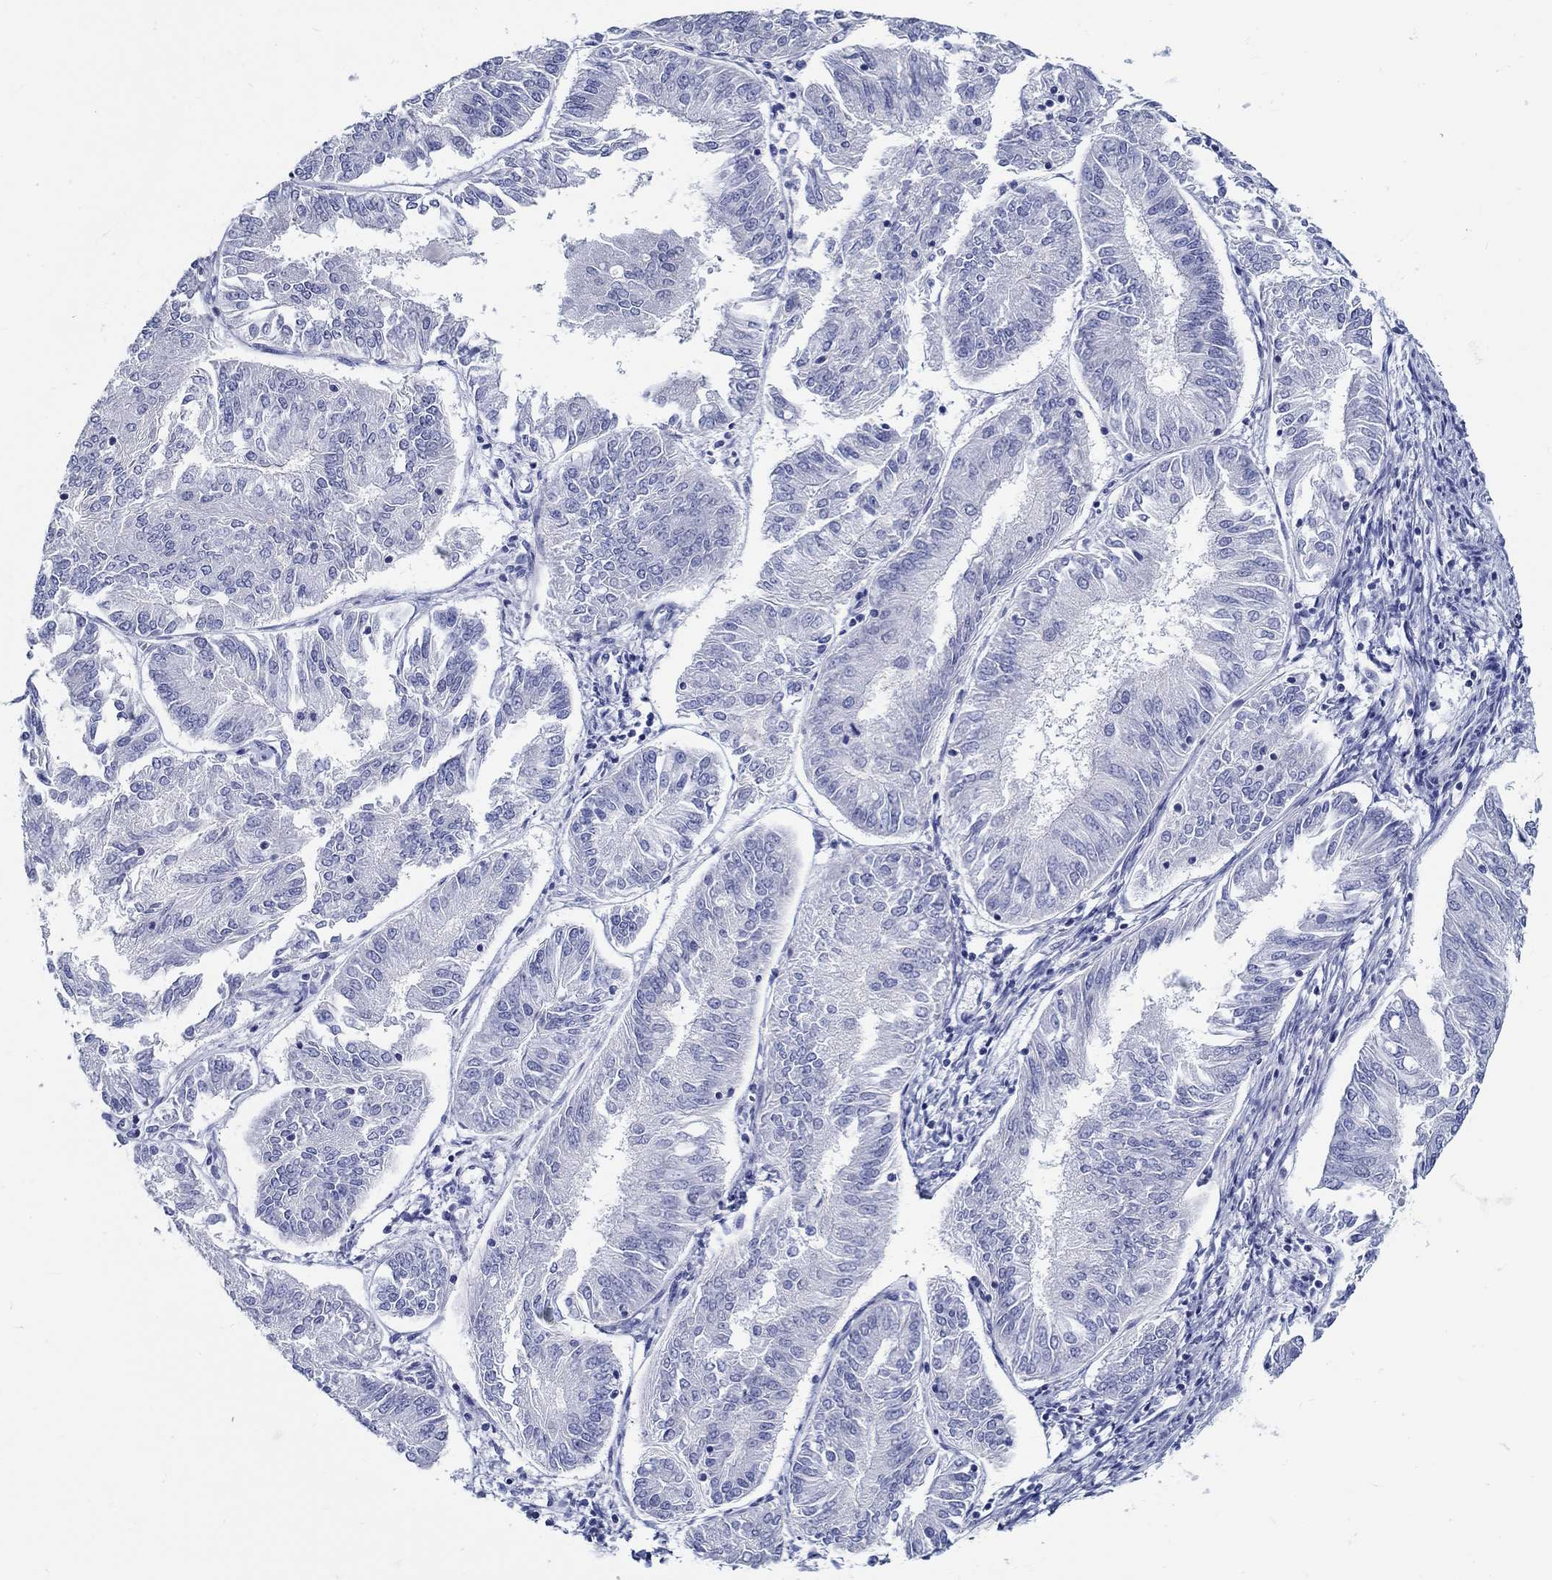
{"staining": {"intensity": "negative", "quantity": "none", "location": "none"}, "tissue": "endometrial cancer", "cell_type": "Tumor cells", "image_type": "cancer", "snomed": [{"axis": "morphology", "description": "Adenocarcinoma, NOS"}, {"axis": "topography", "description": "Endometrium"}], "caption": "Adenocarcinoma (endometrial) stained for a protein using IHC demonstrates no expression tumor cells.", "gene": "CRYGS", "patient": {"sex": "female", "age": 58}}